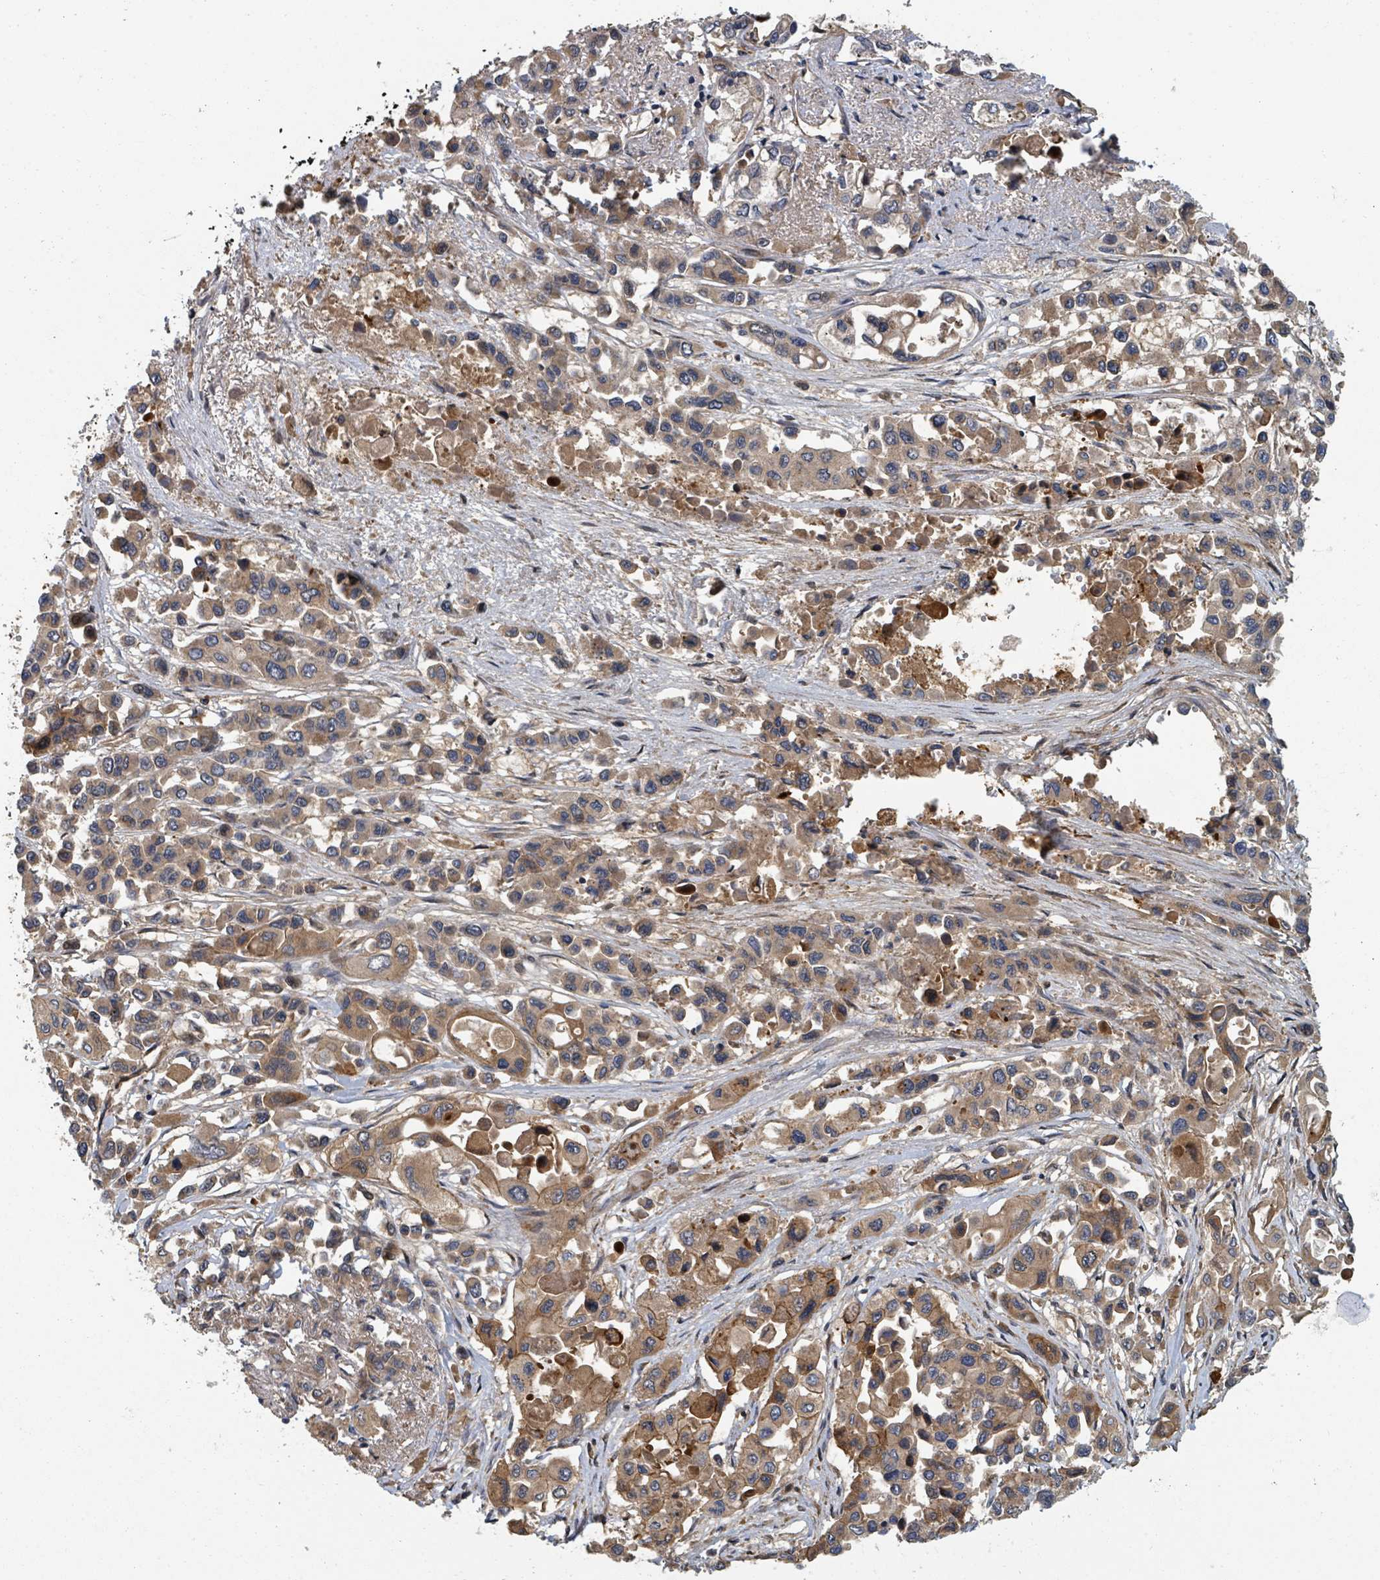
{"staining": {"intensity": "moderate", "quantity": ">75%", "location": "cytoplasmic/membranous"}, "tissue": "pancreatic cancer", "cell_type": "Tumor cells", "image_type": "cancer", "snomed": [{"axis": "morphology", "description": "Adenocarcinoma, NOS"}, {"axis": "topography", "description": "Pancreas"}], "caption": "High-magnification brightfield microscopy of pancreatic adenocarcinoma stained with DAB (3,3'-diaminobenzidine) (brown) and counterstained with hematoxylin (blue). tumor cells exhibit moderate cytoplasmic/membranous positivity is appreciated in approximately>75% of cells. (brown staining indicates protein expression, while blue staining denotes nuclei).", "gene": "DPM1", "patient": {"sex": "male", "age": 92}}